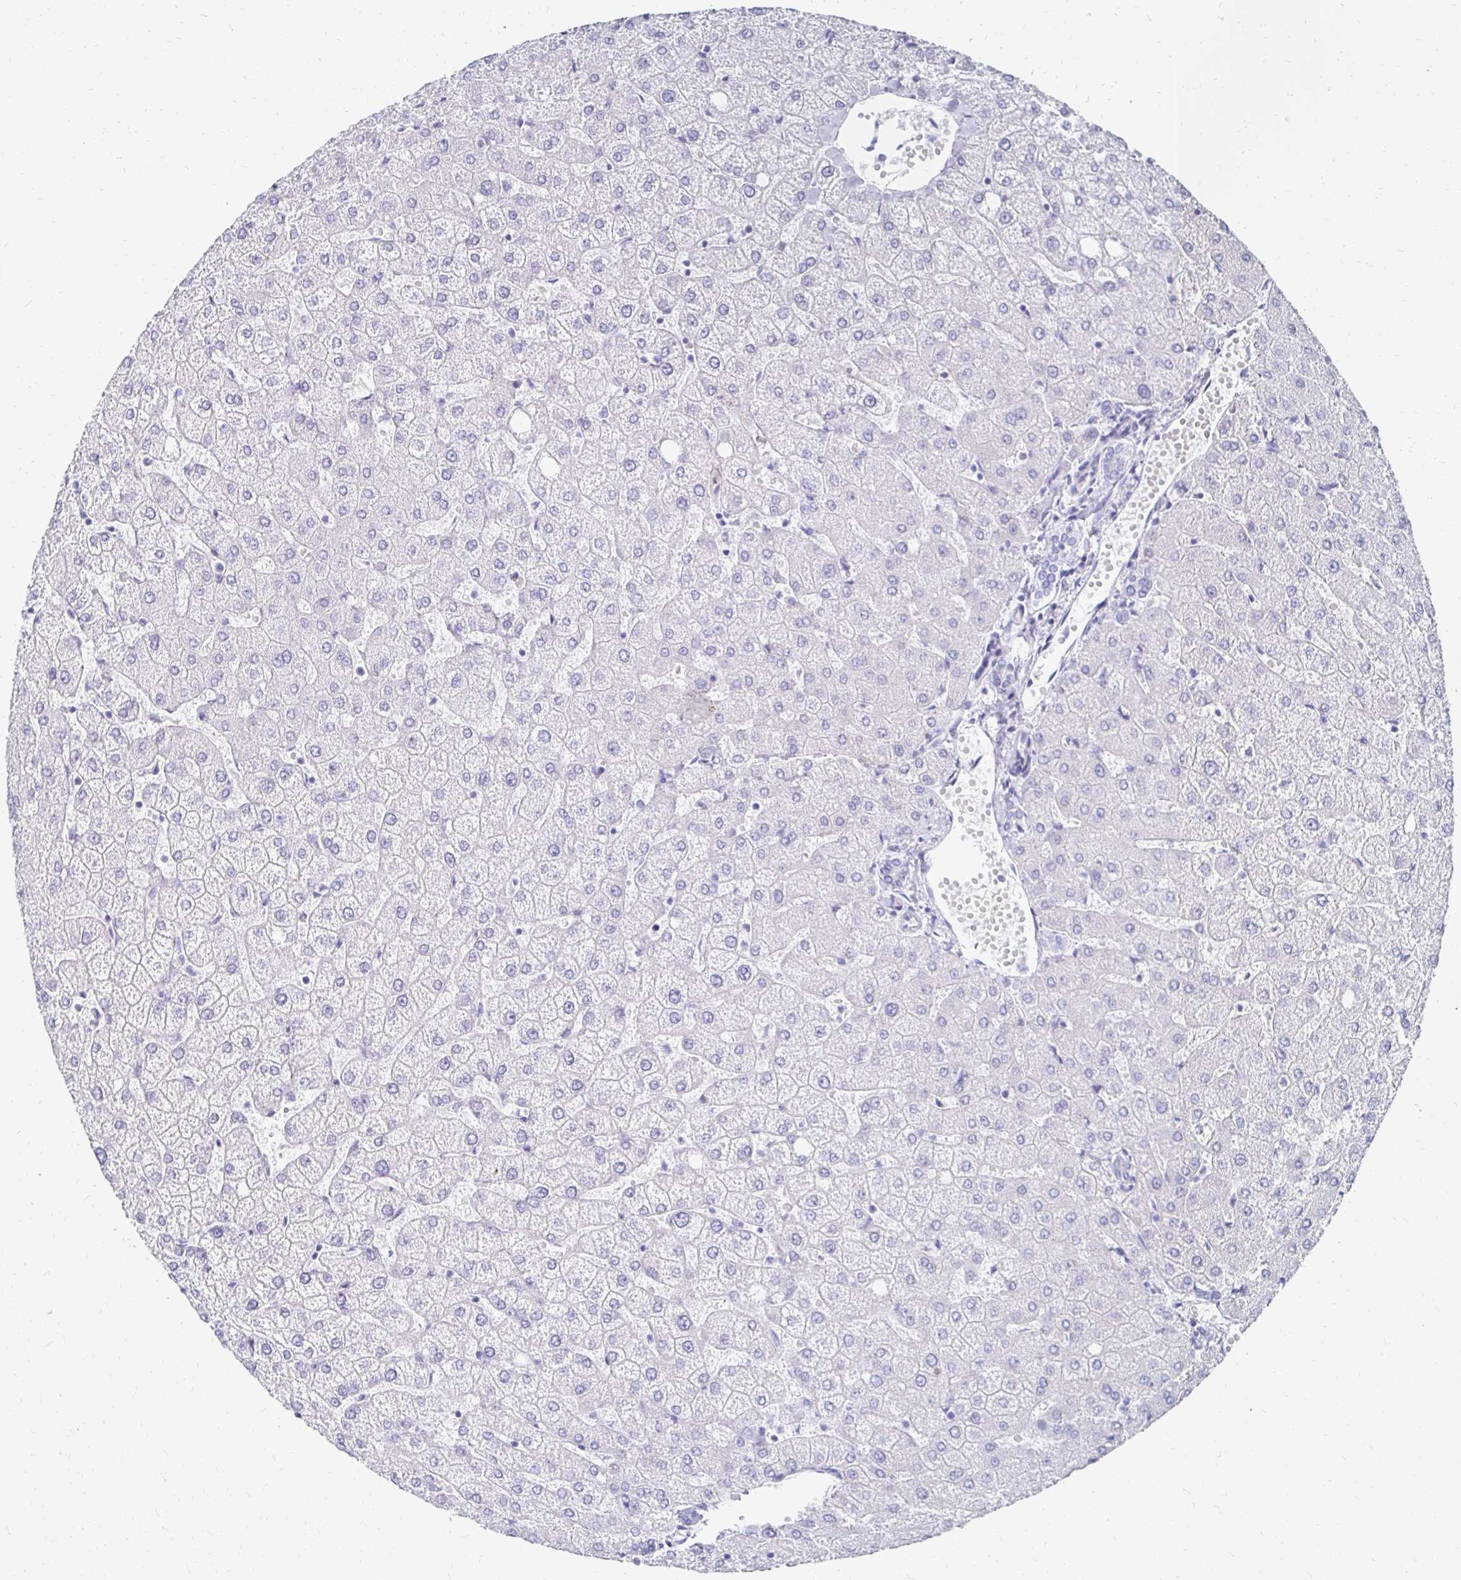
{"staining": {"intensity": "negative", "quantity": "none", "location": "none"}, "tissue": "liver", "cell_type": "Cholangiocytes", "image_type": "normal", "snomed": [{"axis": "morphology", "description": "Normal tissue, NOS"}, {"axis": "topography", "description": "Liver"}], "caption": "Immunohistochemistry (IHC) photomicrograph of benign human liver stained for a protein (brown), which exhibits no staining in cholangiocytes.", "gene": "SYCP3", "patient": {"sex": "female", "age": 54}}